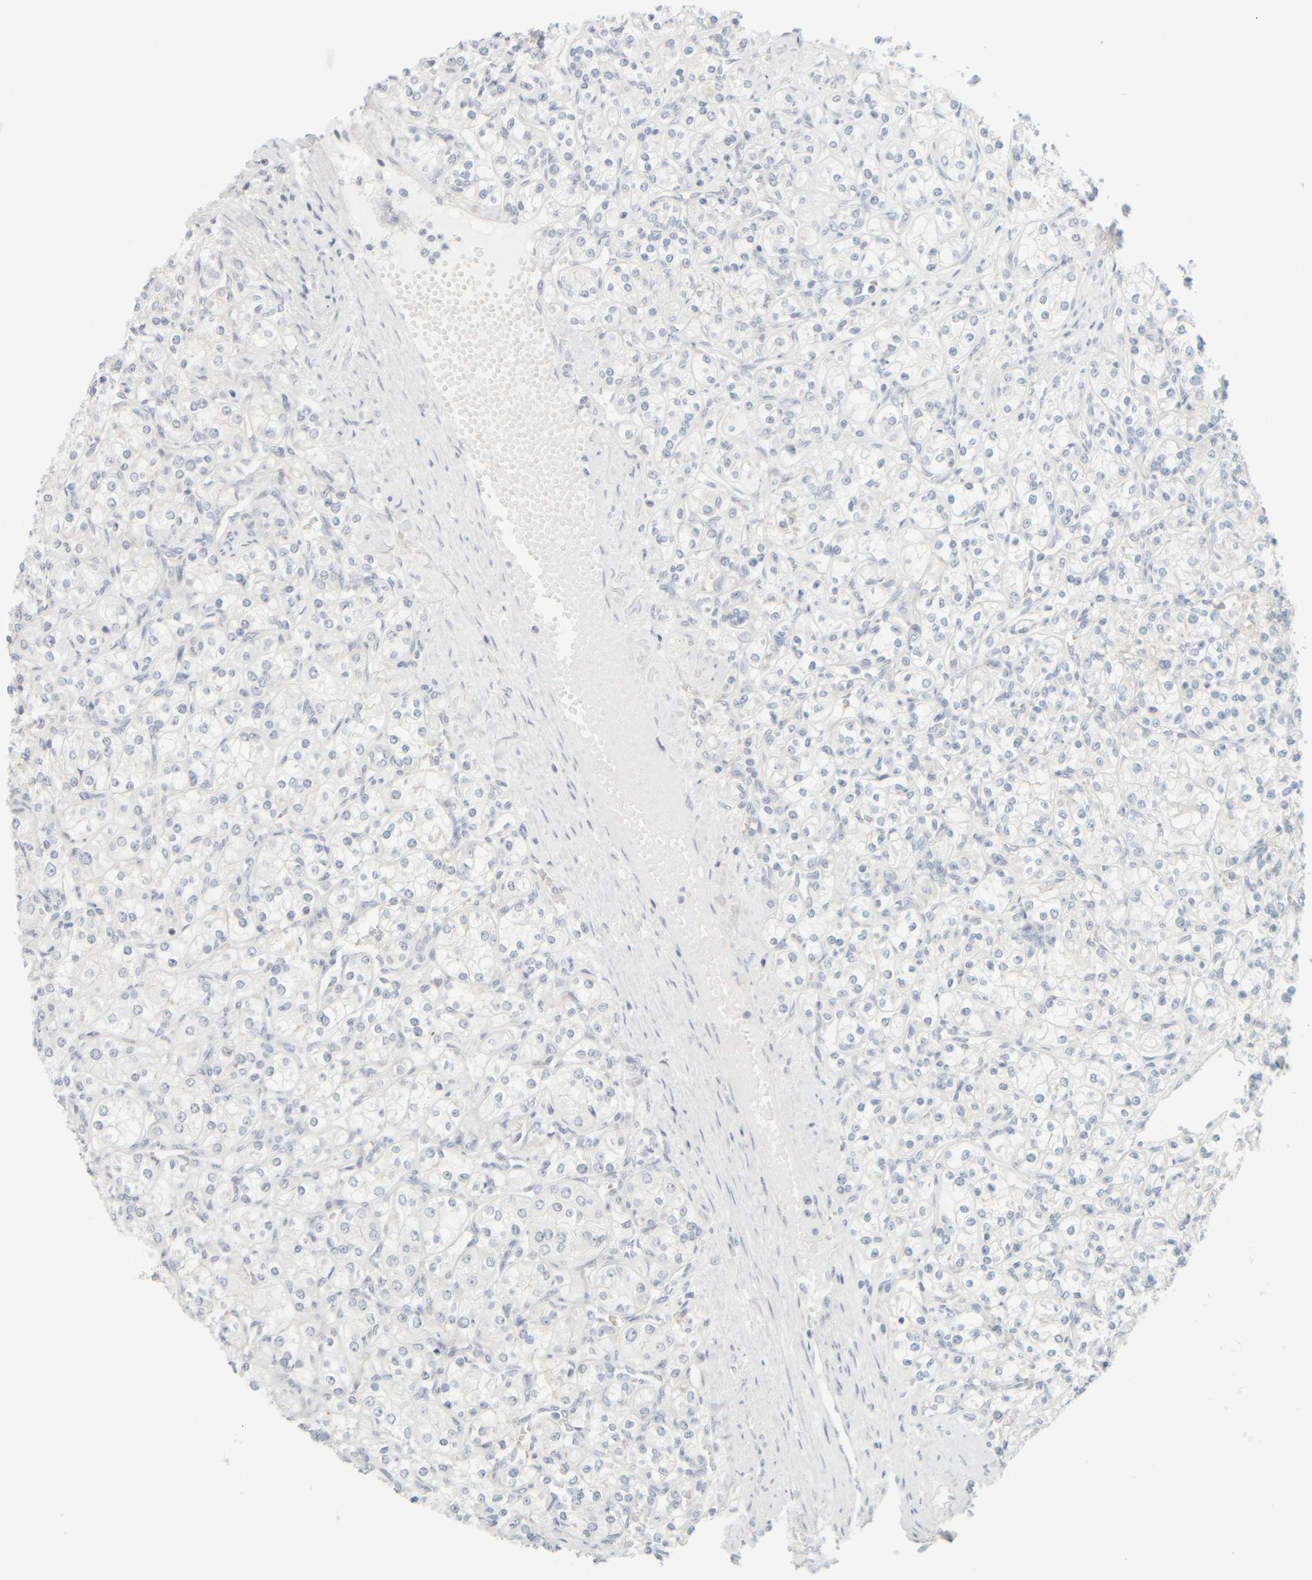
{"staining": {"intensity": "negative", "quantity": "none", "location": "none"}, "tissue": "renal cancer", "cell_type": "Tumor cells", "image_type": "cancer", "snomed": [{"axis": "morphology", "description": "Adenocarcinoma, NOS"}, {"axis": "topography", "description": "Kidney"}], "caption": "This is an immunohistochemistry (IHC) micrograph of renal adenocarcinoma. There is no staining in tumor cells.", "gene": "PTGES3L-AARSD1", "patient": {"sex": "male", "age": 77}}